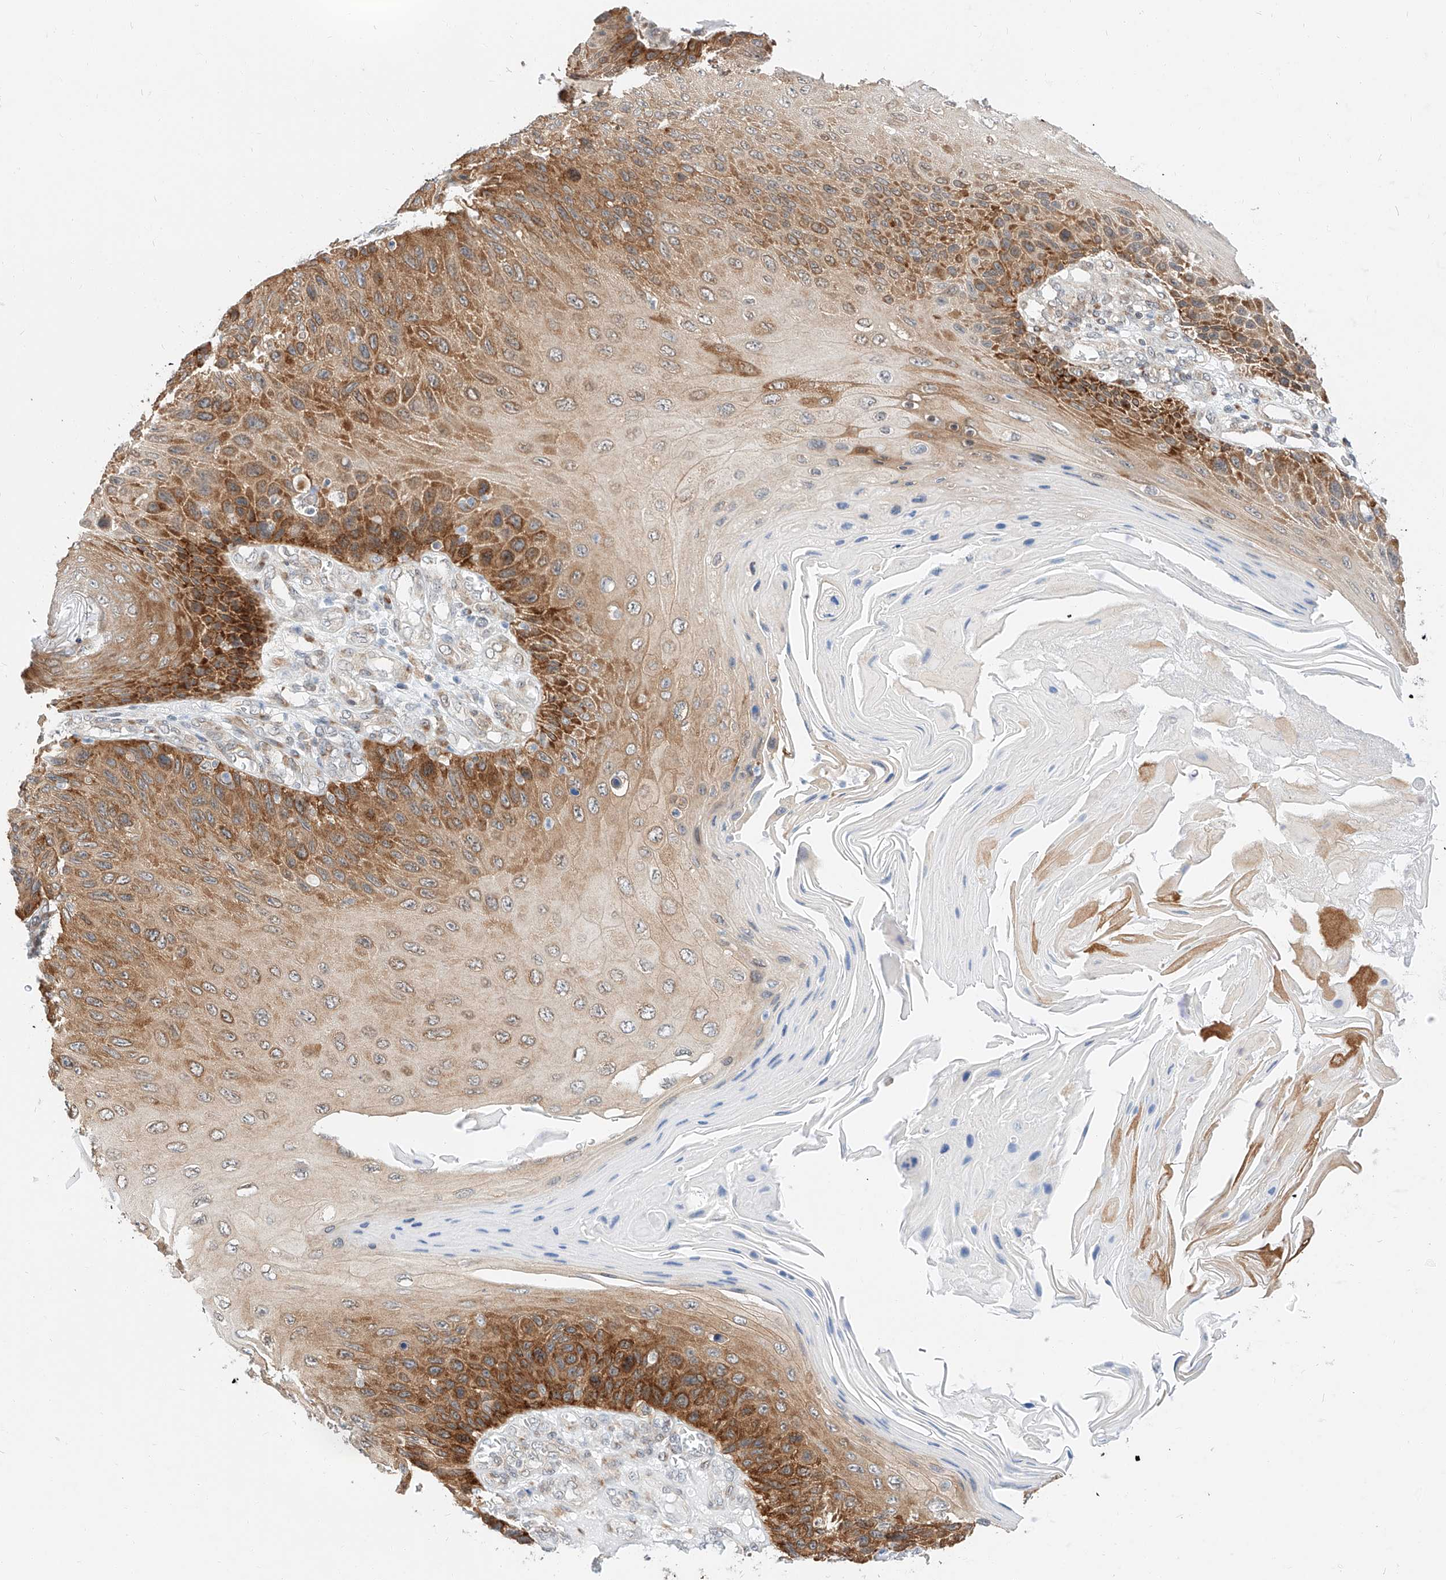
{"staining": {"intensity": "moderate", "quantity": ">75%", "location": "cytoplasmic/membranous"}, "tissue": "skin cancer", "cell_type": "Tumor cells", "image_type": "cancer", "snomed": [{"axis": "morphology", "description": "Squamous cell carcinoma, NOS"}, {"axis": "topography", "description": "Skin"}], "caption": "Skin cancer tissue exhibits moderate cytoplasmic/membranous staining in about >75% of tumor cells", "gene": "CARMIL1", "patient": {"sex": "female", "age": 88}}